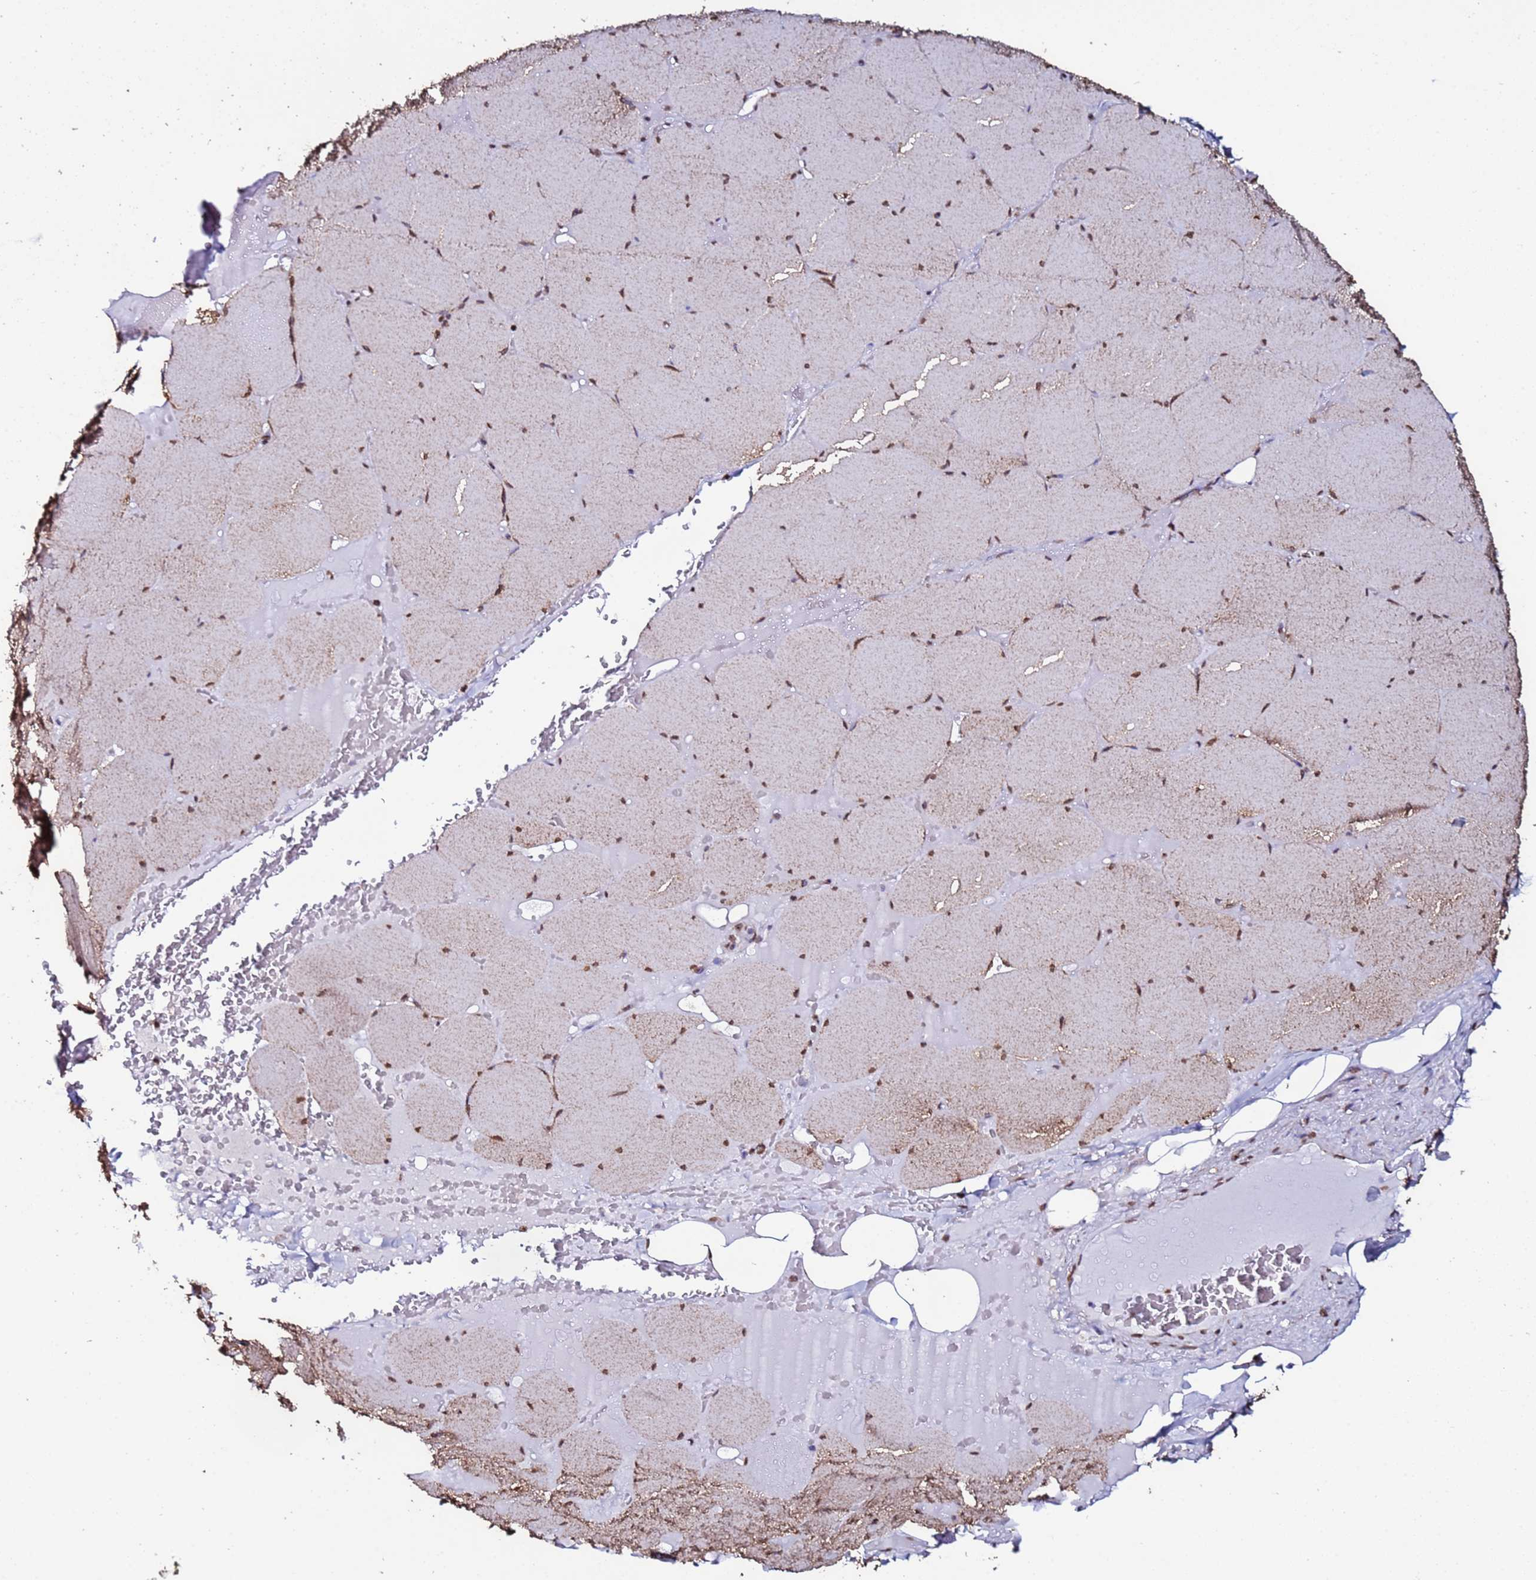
{"staining": {"intensity": "moderate", "quantity": "25%-75%", "location": "cytoplasmic/membranous,nuclear"}, "tissue": "skeletal muscle", "cell_type": "Myocytes", "image_type": "normal", "snomed": [{"axis": "morphology", "description": "Normal tissue, NOS"}, {"axis": "topography", "description": "Skeletal muscle"}, {"axis": "topography", "description": "Head-Neck"}], "caption": "Moderate cytoplasmic/membranous,nuclear staining is appreciated in about 25%-75% of myocytes in normal skeletal muscle. The staining was performed using DAB (3,3'-diaminobenzidine), with brown indicating positive protein expression. Nuclei are stained blue with hematoxylin.", "gene": "TRIP6", "patient": {"sex": "male", "age": 66}}